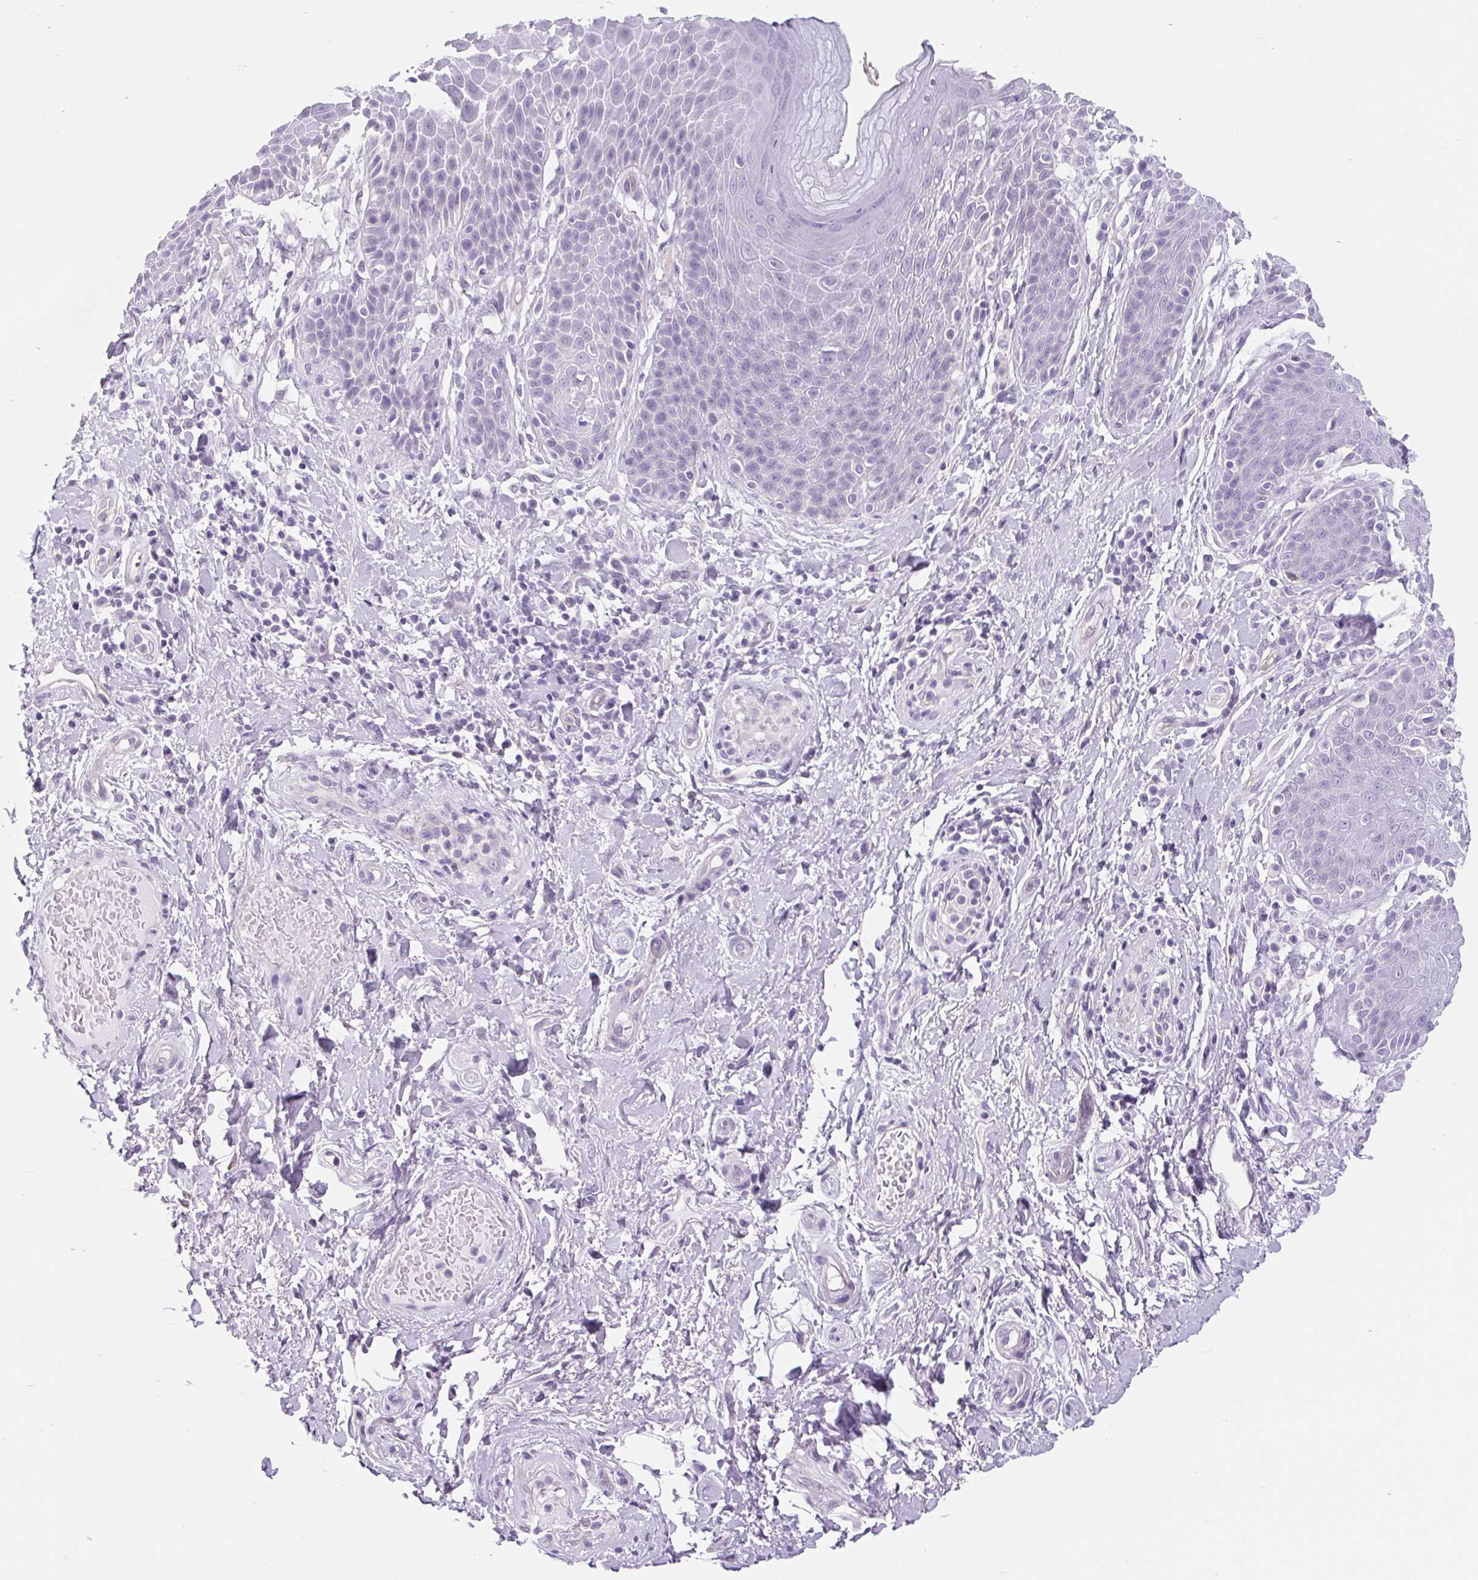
{"staining": {"intensity": "negative", "quantity": "none", "location": "none"}, "tissue": "skin", "cell_type": "Epidermal cells", "image_type": "normal", "snomed": [{"axis": "morphology", "description": "Normal tissue, NOS"}, {"axis": "topography", "description": "Anal"}, {"axis": "topography", "description": "Peripheral nerve tissue"}], "caption": "An IHC micrograph of normal skin is shown. There is no staining in epidermal cells of skin.", "gene": "BCAS1", "patient": {"sex": "male", "age": 51}}